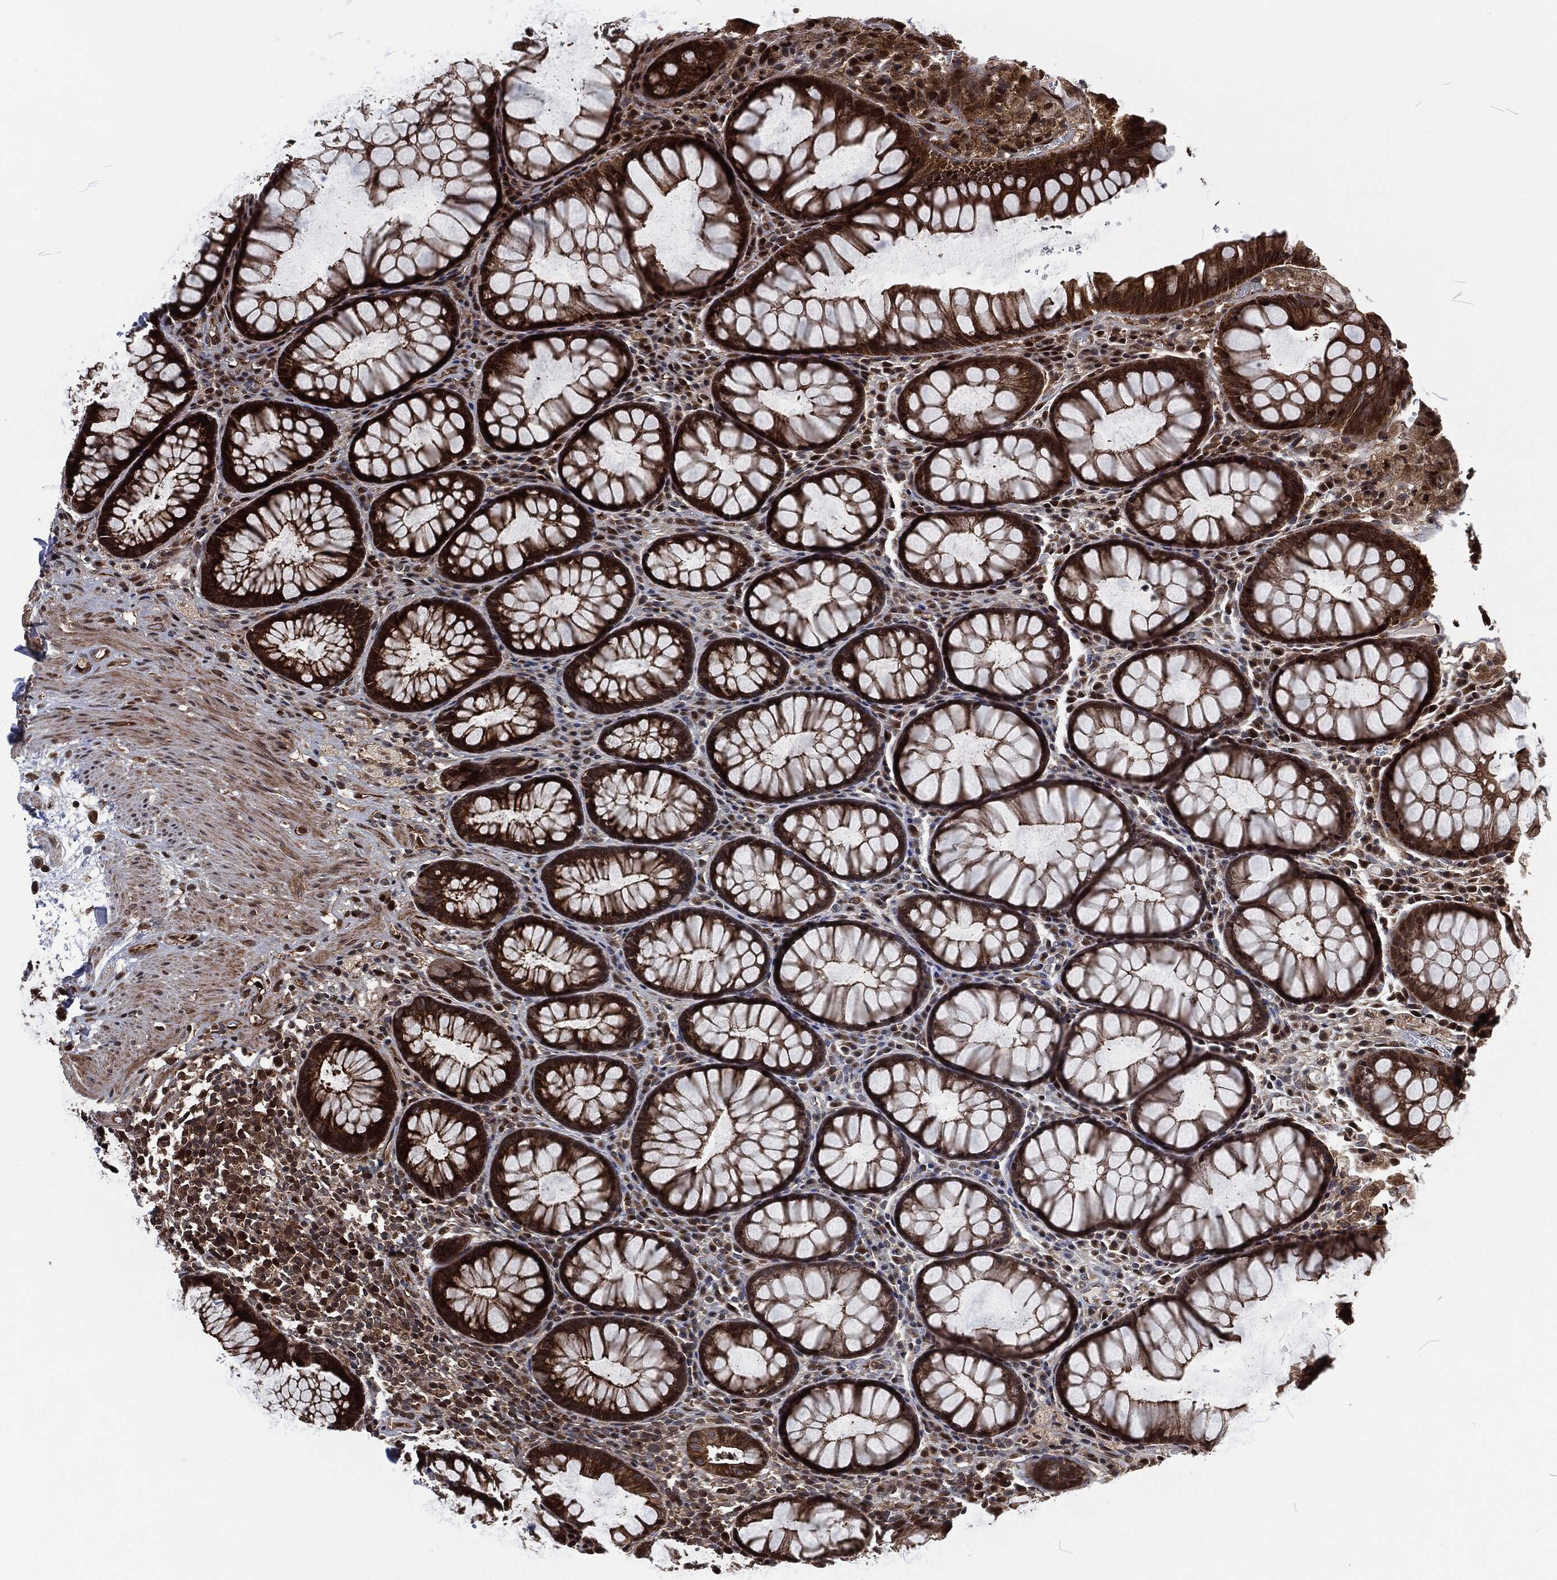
{"staining": {"intensity": "strong", "quantity": ">75%", "location": "cytoplasmic/membranous"}, "tissue": "rectum", "cell_type": "Glandular cells", "image_type": "normal", "snomed": [{"axis": "morphology", "description": "Normal tissue, NOS"}, {"axis": "topography", "description": "Rectum"}], "caption": "DAB immunohistochemical staining of normal rectum shows strong cytoplasmic/membranous protein staining in approximately >75% of glandular cells. (Stains: DAB (3,3'-diaminobenzidine) in brown, nuclei in blue, Microscopy: brightfield microscopy at high magnification).", "gene": "CMPK2", "patient": {"sex": "female", "age": 68}}